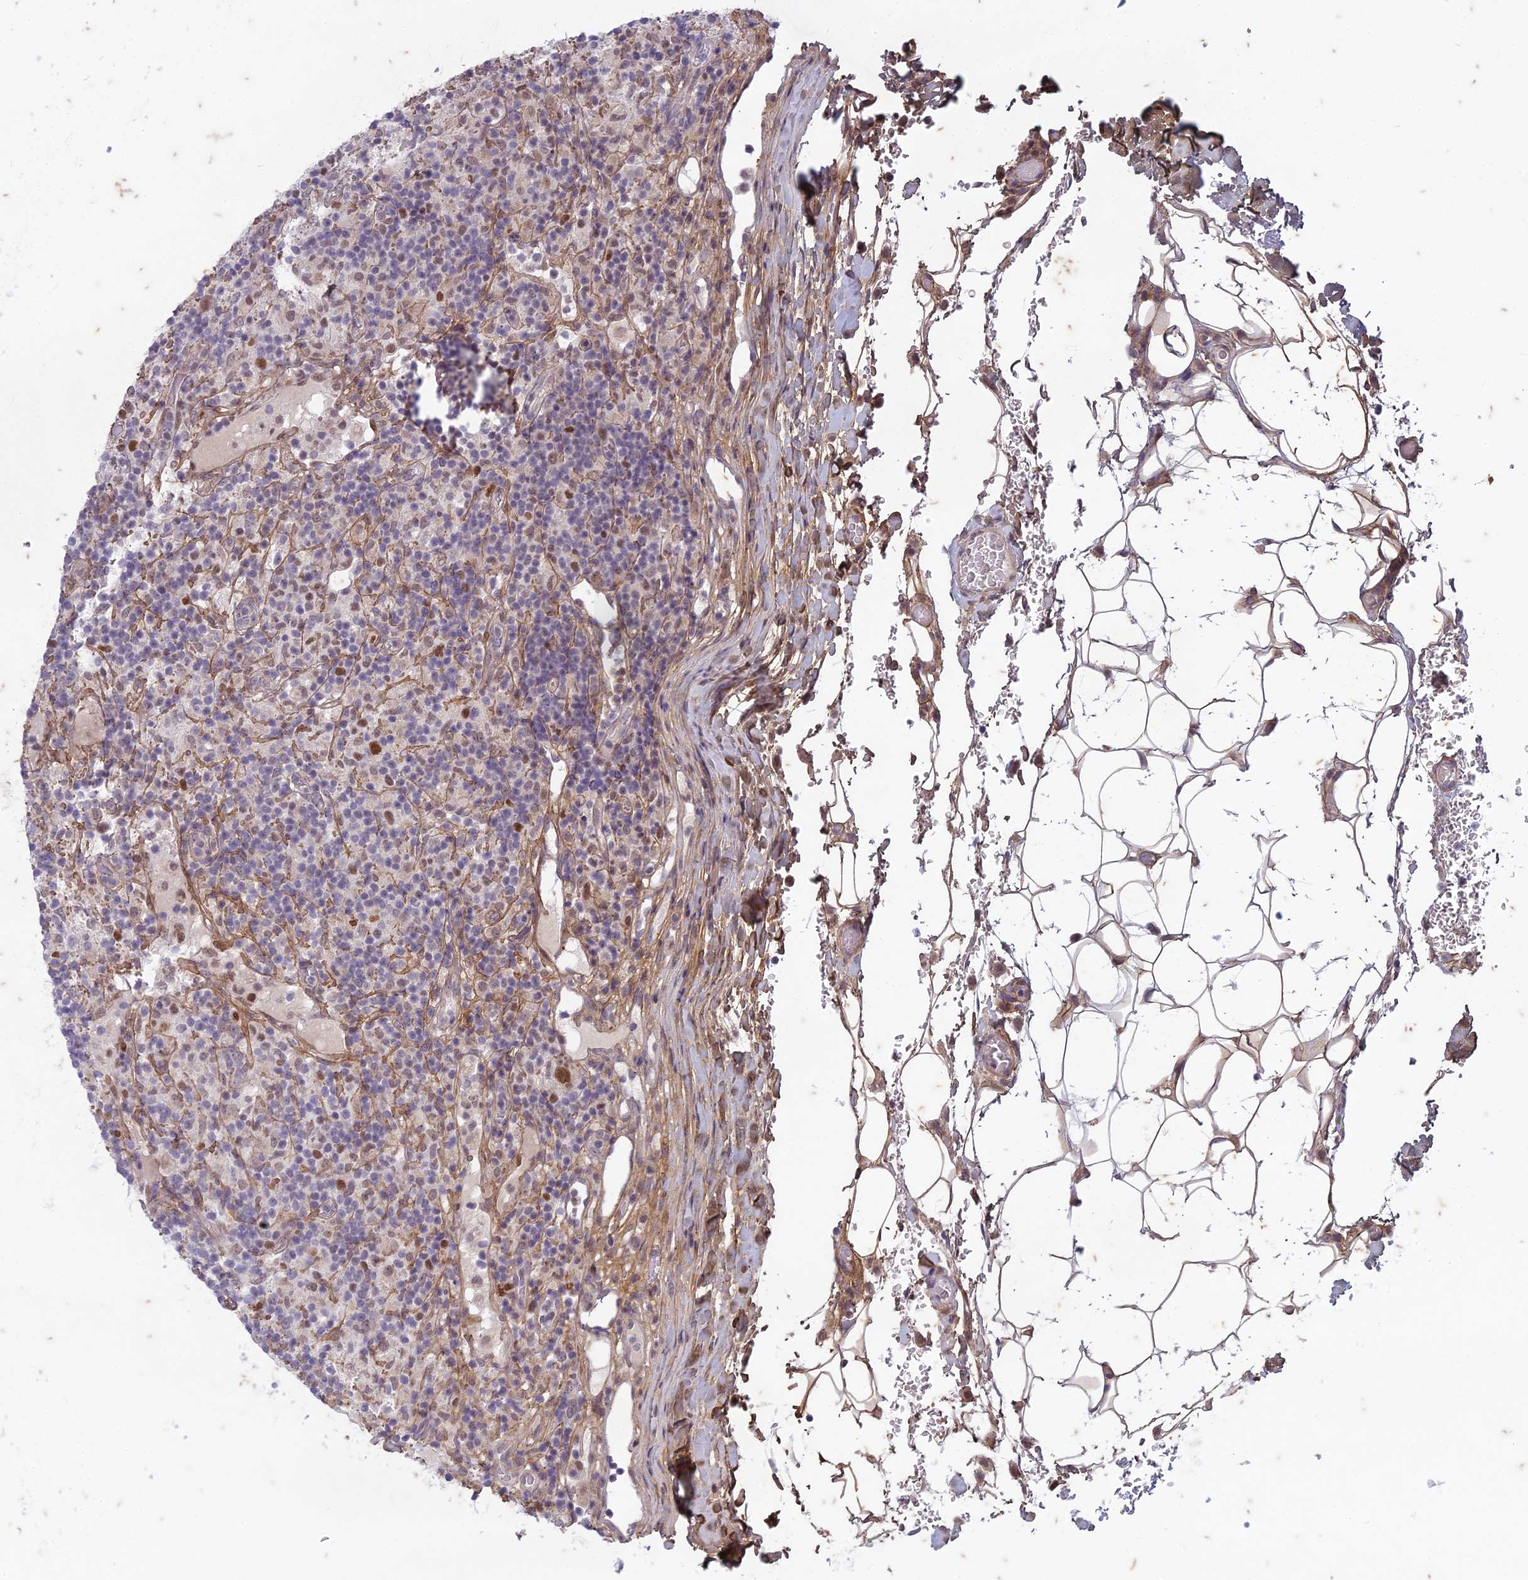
{"staining": {"intensity": "strong", "quantity": ">75%", "location": "nuclear"}, "tissue": "lymphoma", "cell_type": "Tumor cells", "image_type": "cancer", "snomed": [{"axis": "morphology", "description": "Hodgkin's disease, NOS"}, {"axis": "topography", "description": "Lymph node"}], "caption": "Hodgkin's disease tissue demonstrates strong nuclear expression in about >75% of tumor cells, visualized by immunohistochemistry.", "gene": "PABPN1L", "patient": {"sex": "male", "age": 70}}